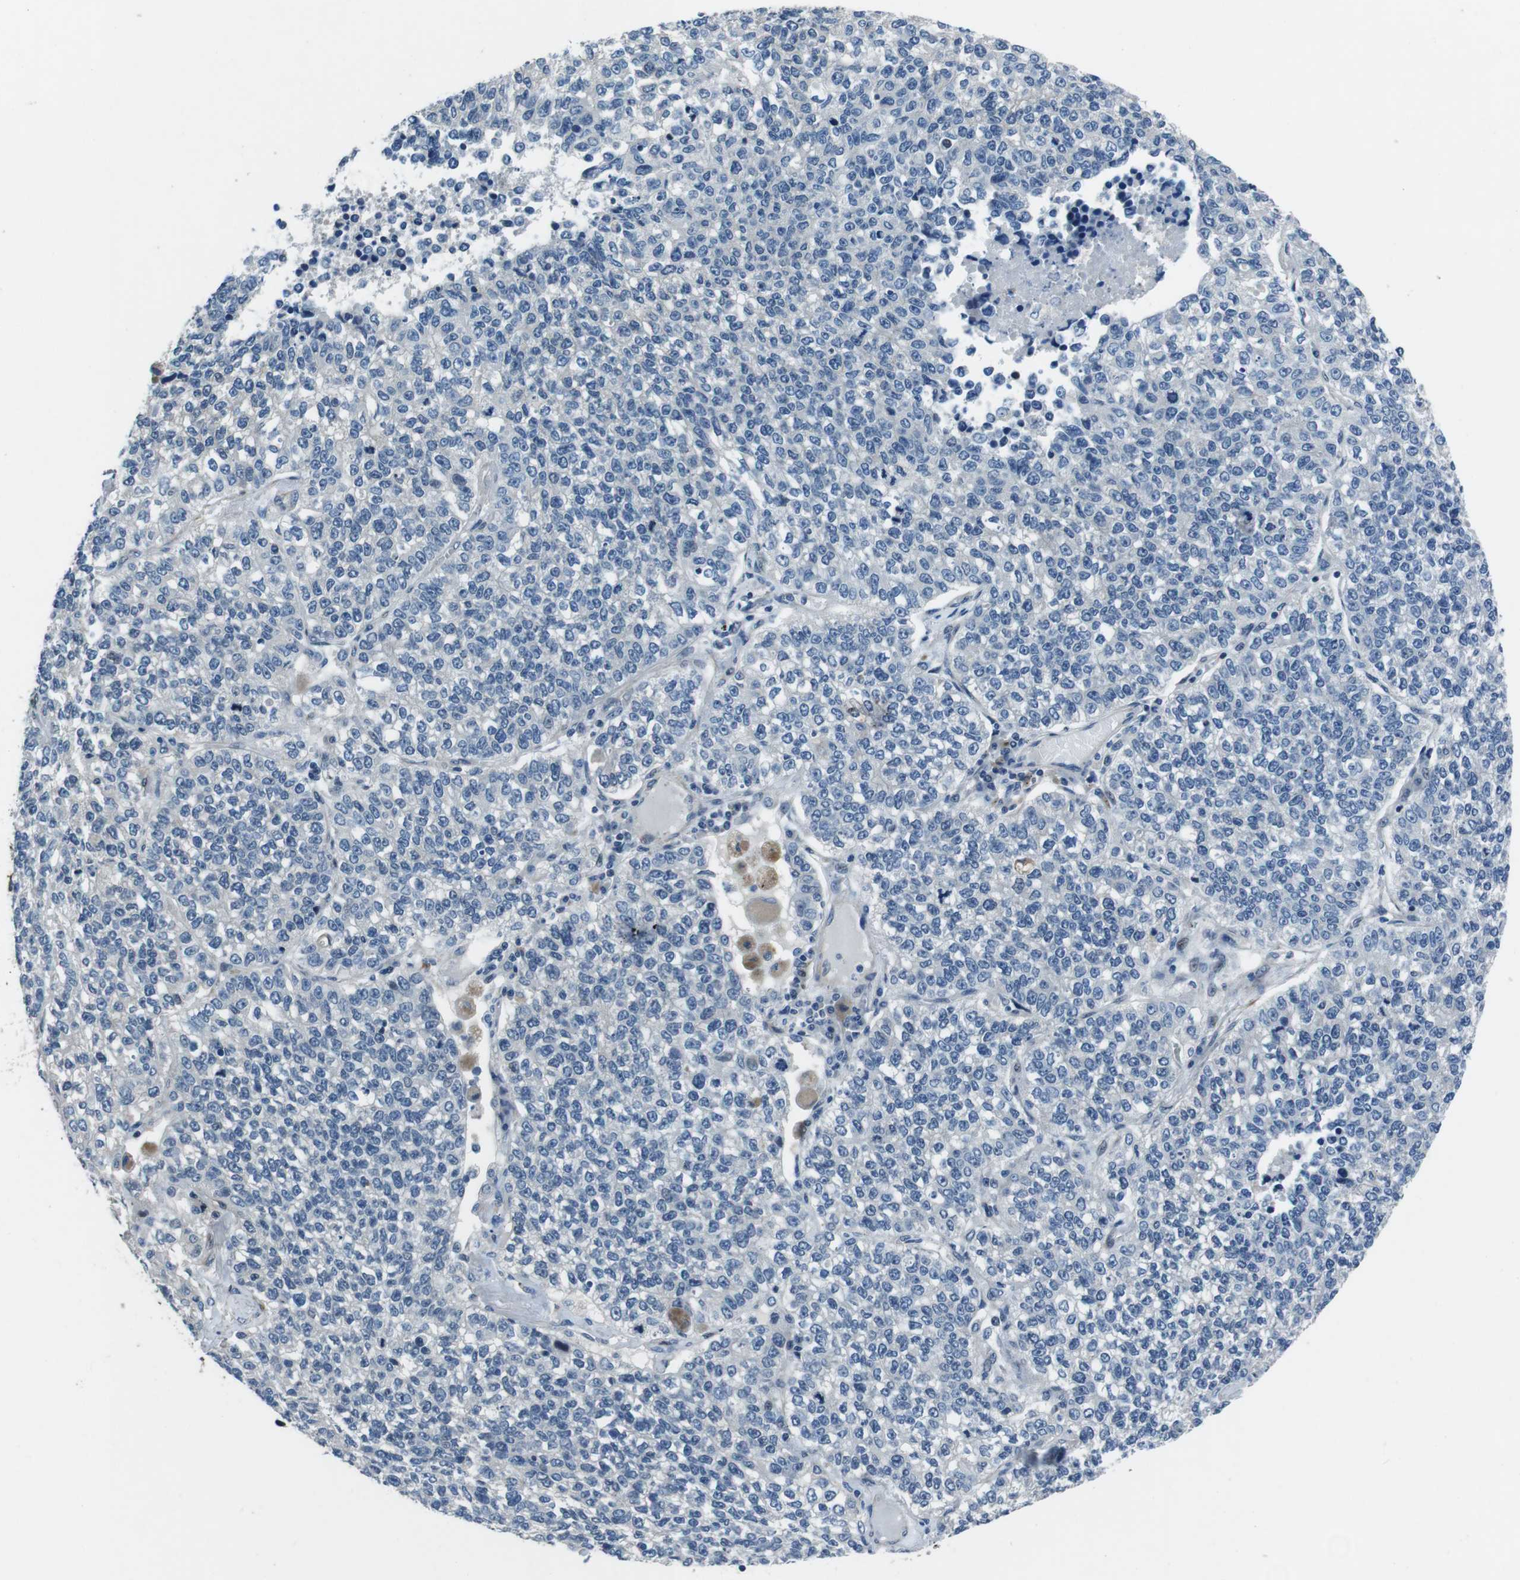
{"staining": {"intensity": "negative", "quantity": "none", "location": "none"}, "tissue": "lung cancer", "cell_type": "Tumor cells", "image_type": "cancer", "snomed": [{"axis": "morphology", "description": "Adenocarcinoma, NOS"}, {"axis": "topography", "description": "Lung"}], "caption": "This is an IHC image of human adenocarcinoma (lung). There is no positivity in tumor cells.", "gene": "LRRC49", "patient": {"sex": "male", "age": 49}}